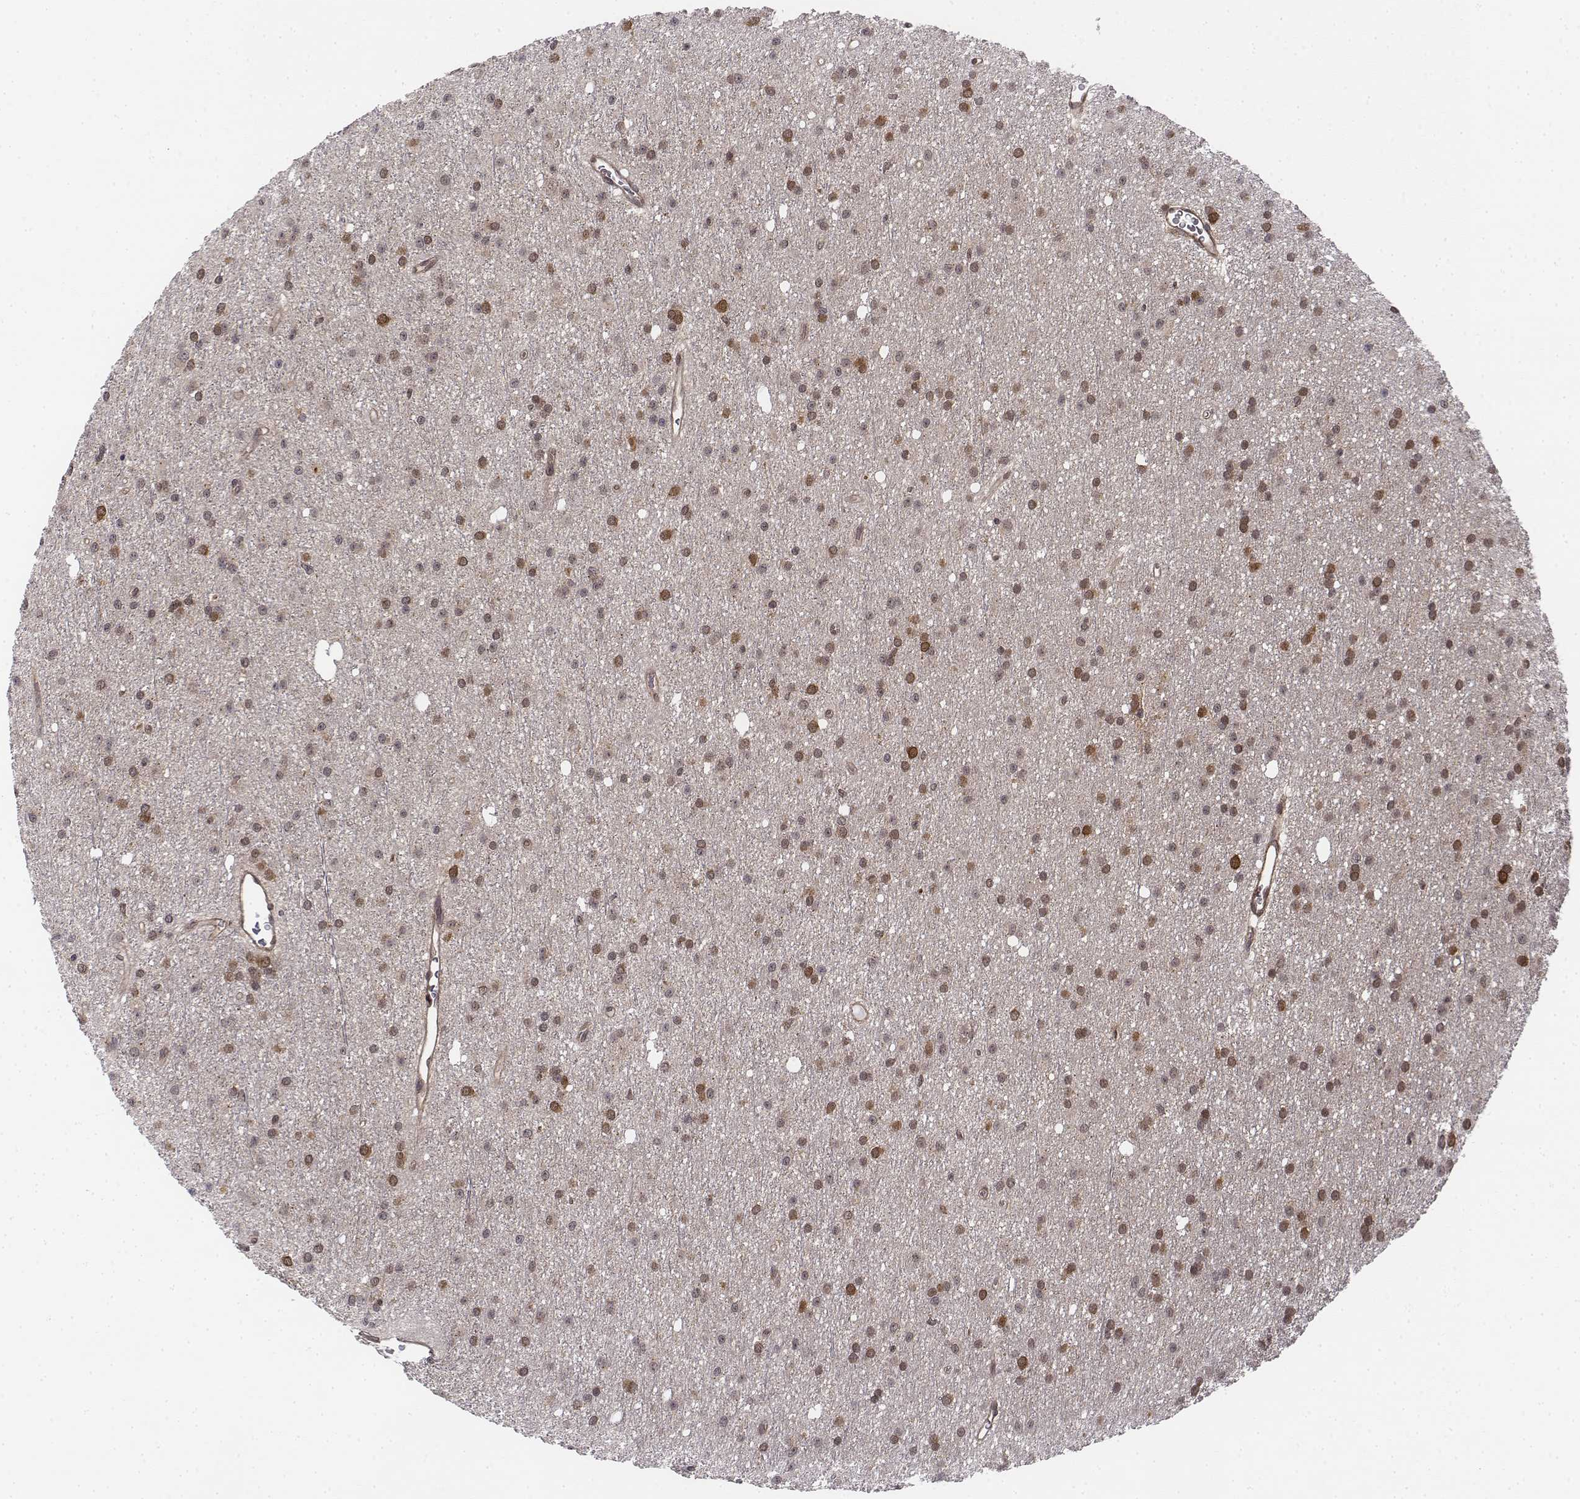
{"staining": {"intensity": "moderate", "quantity": "25%-75%", "location": "cytoplasmic/membranous,nuclear"}, "tissue": "glioma", "cell_type": "Tumor cells", "image_type": "cancer", "snomed": [{"axis": "morphology", "description": "Glioma, malignant, Low grade"}, {"axis": "topography", "description": "Brain"}], "caption": "Immunohistochemistry (IHC) (DAB) staining of human glioma shows moderate cytoplasmic/membranous and nuclear protein expression in about 25%-75% of tumor cells.", "gene": "ZFYVE19", "patient": {"sex": "male", "age": 27}}